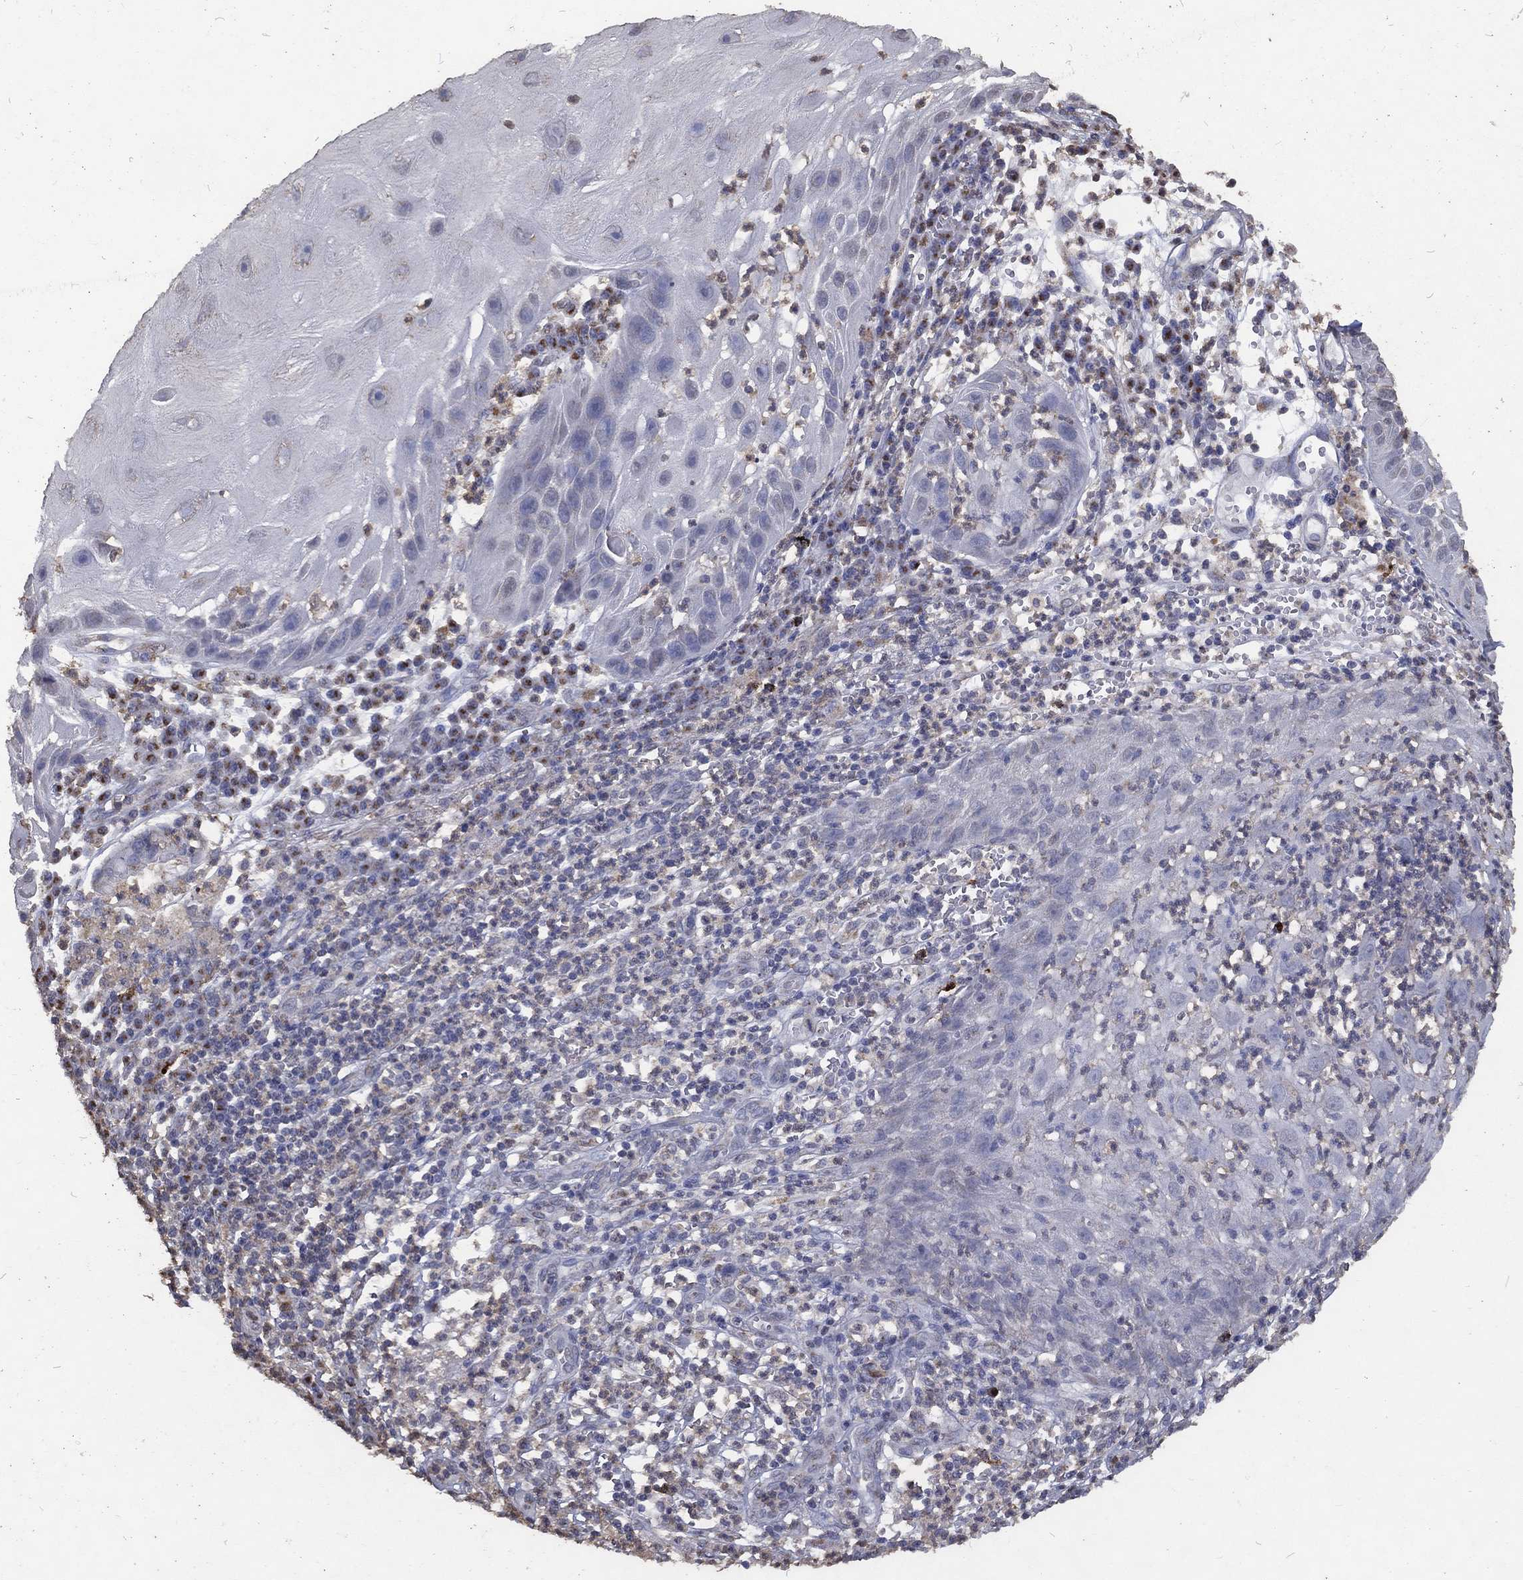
{"staining": {"intensity": "negative", "quantity": "none", "location": "none"}, "tissue": "skin cancer", "cell_type": "Tumor cells", "image_type": "cancer", "snomed": [{"axis": "morphology", "description": "Normal tissue, NOS"}, {"axis": "morphology", "description": "Squamous cell carcinoma, NOS"}, {"axis": "topography", "description": "Skin"}], "caption": "Immunohistochemistry of squamous cell carcinoma (skin) reveals no positivity in tumor cells. (DAB (3,3'-diaminobenzidine) immunohistochemistry with hematoxylin counter stain).", "gene": "GPR183", "patient": {"sex": "male", "age": 79}}